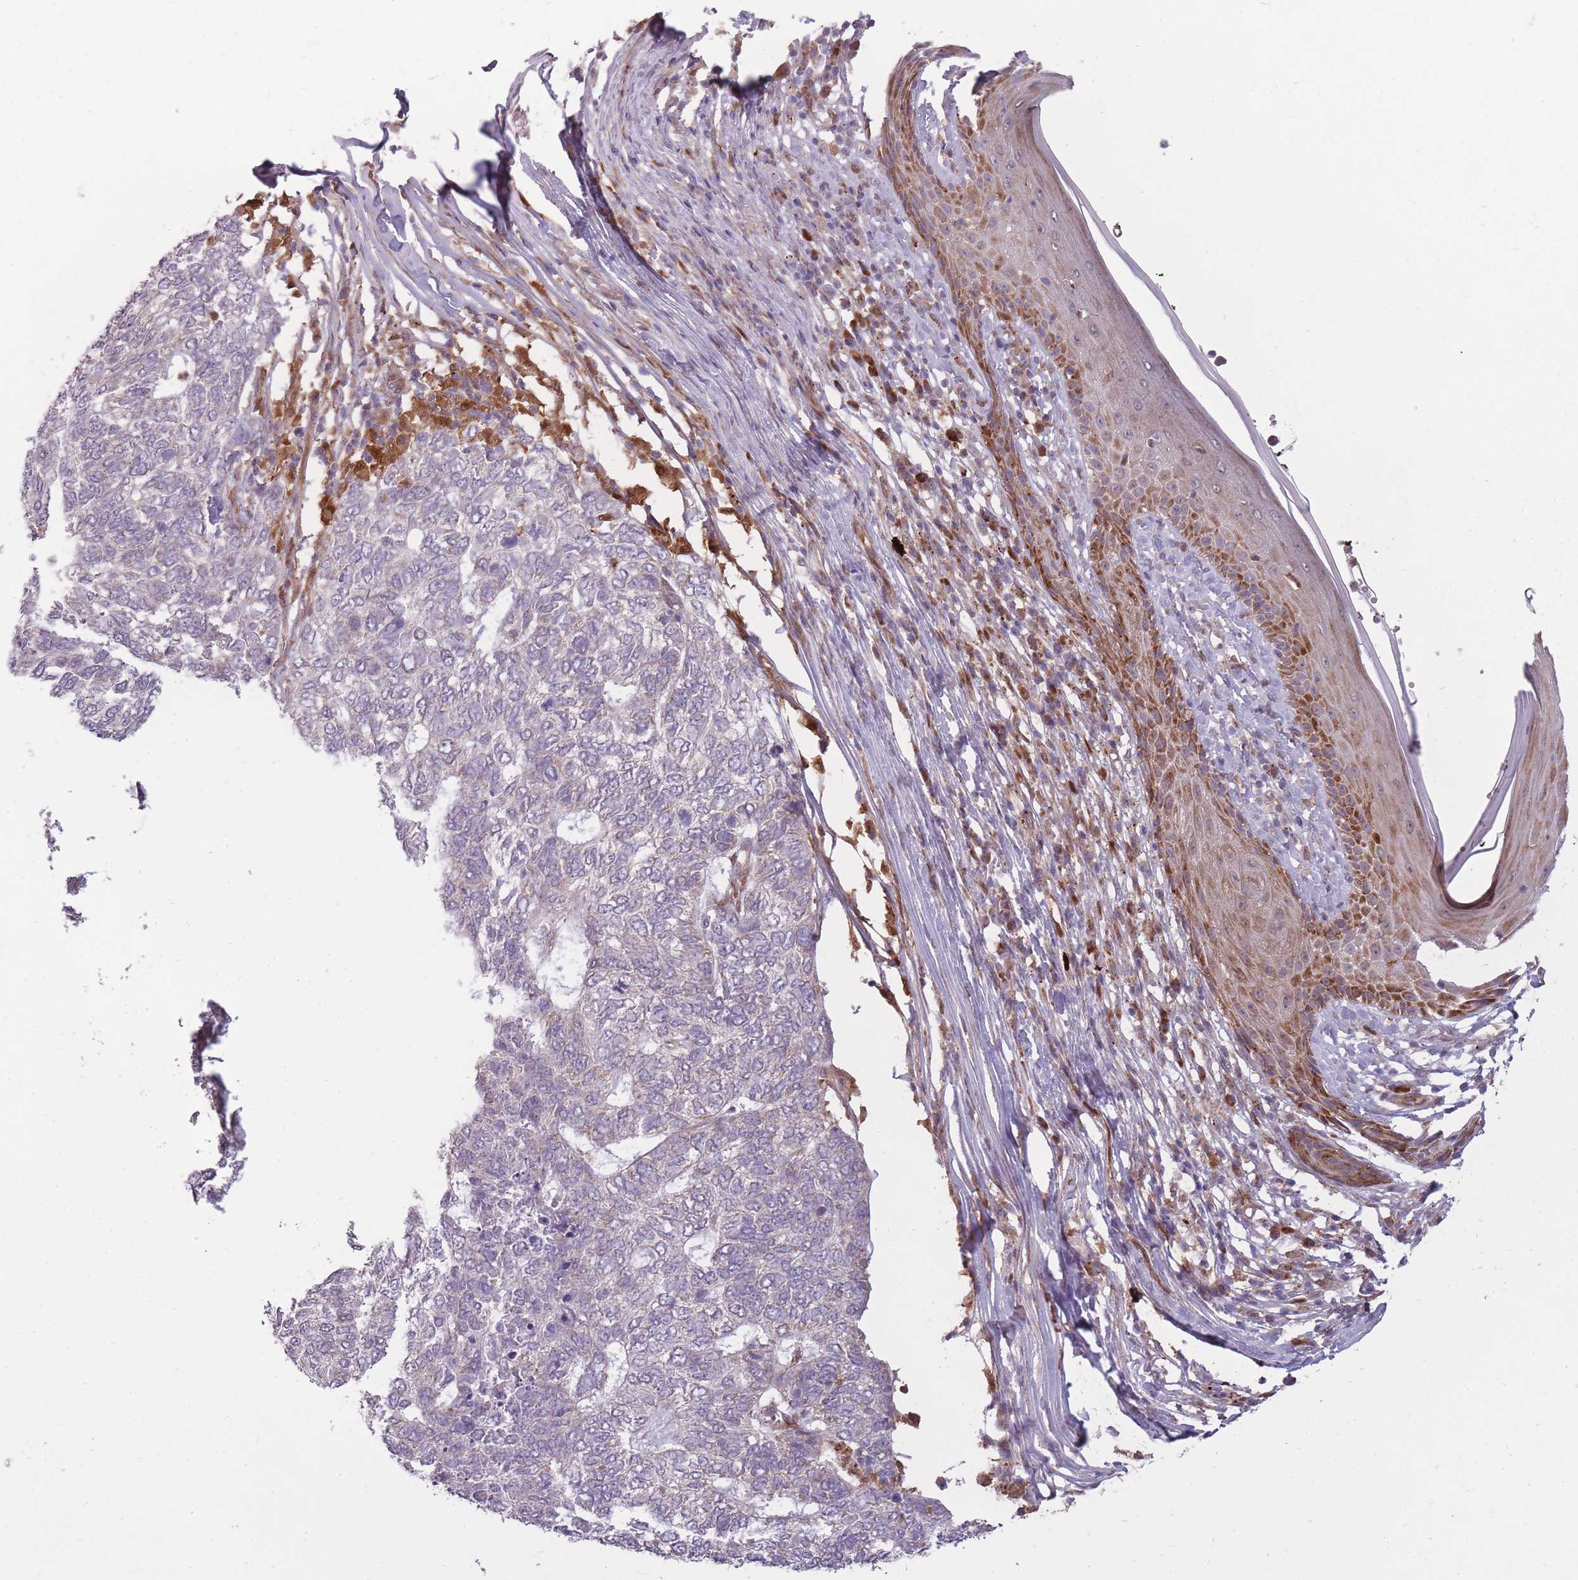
{"staining": {"intensity": "negative", "quantity": "none", "location": "none"}, "tissue": "skin cancer", "cell_type": "Tumor cells", "image_type": "cancer", "snomed": [{"axis": "morphology", "description": "Basal cell carcinoma"}, {"axis": "topography", "description": "Skin"}], "caption": "Immunohistochemical staining of skin cancer (basal cell carcinoma) exhibits no significant positivity in tumor cells. (Brightfield microscopy of DAB immunohistochemistry at high magnification).", "gene": "LGALS9", "patient": {"sex": "female", "age": 65}}